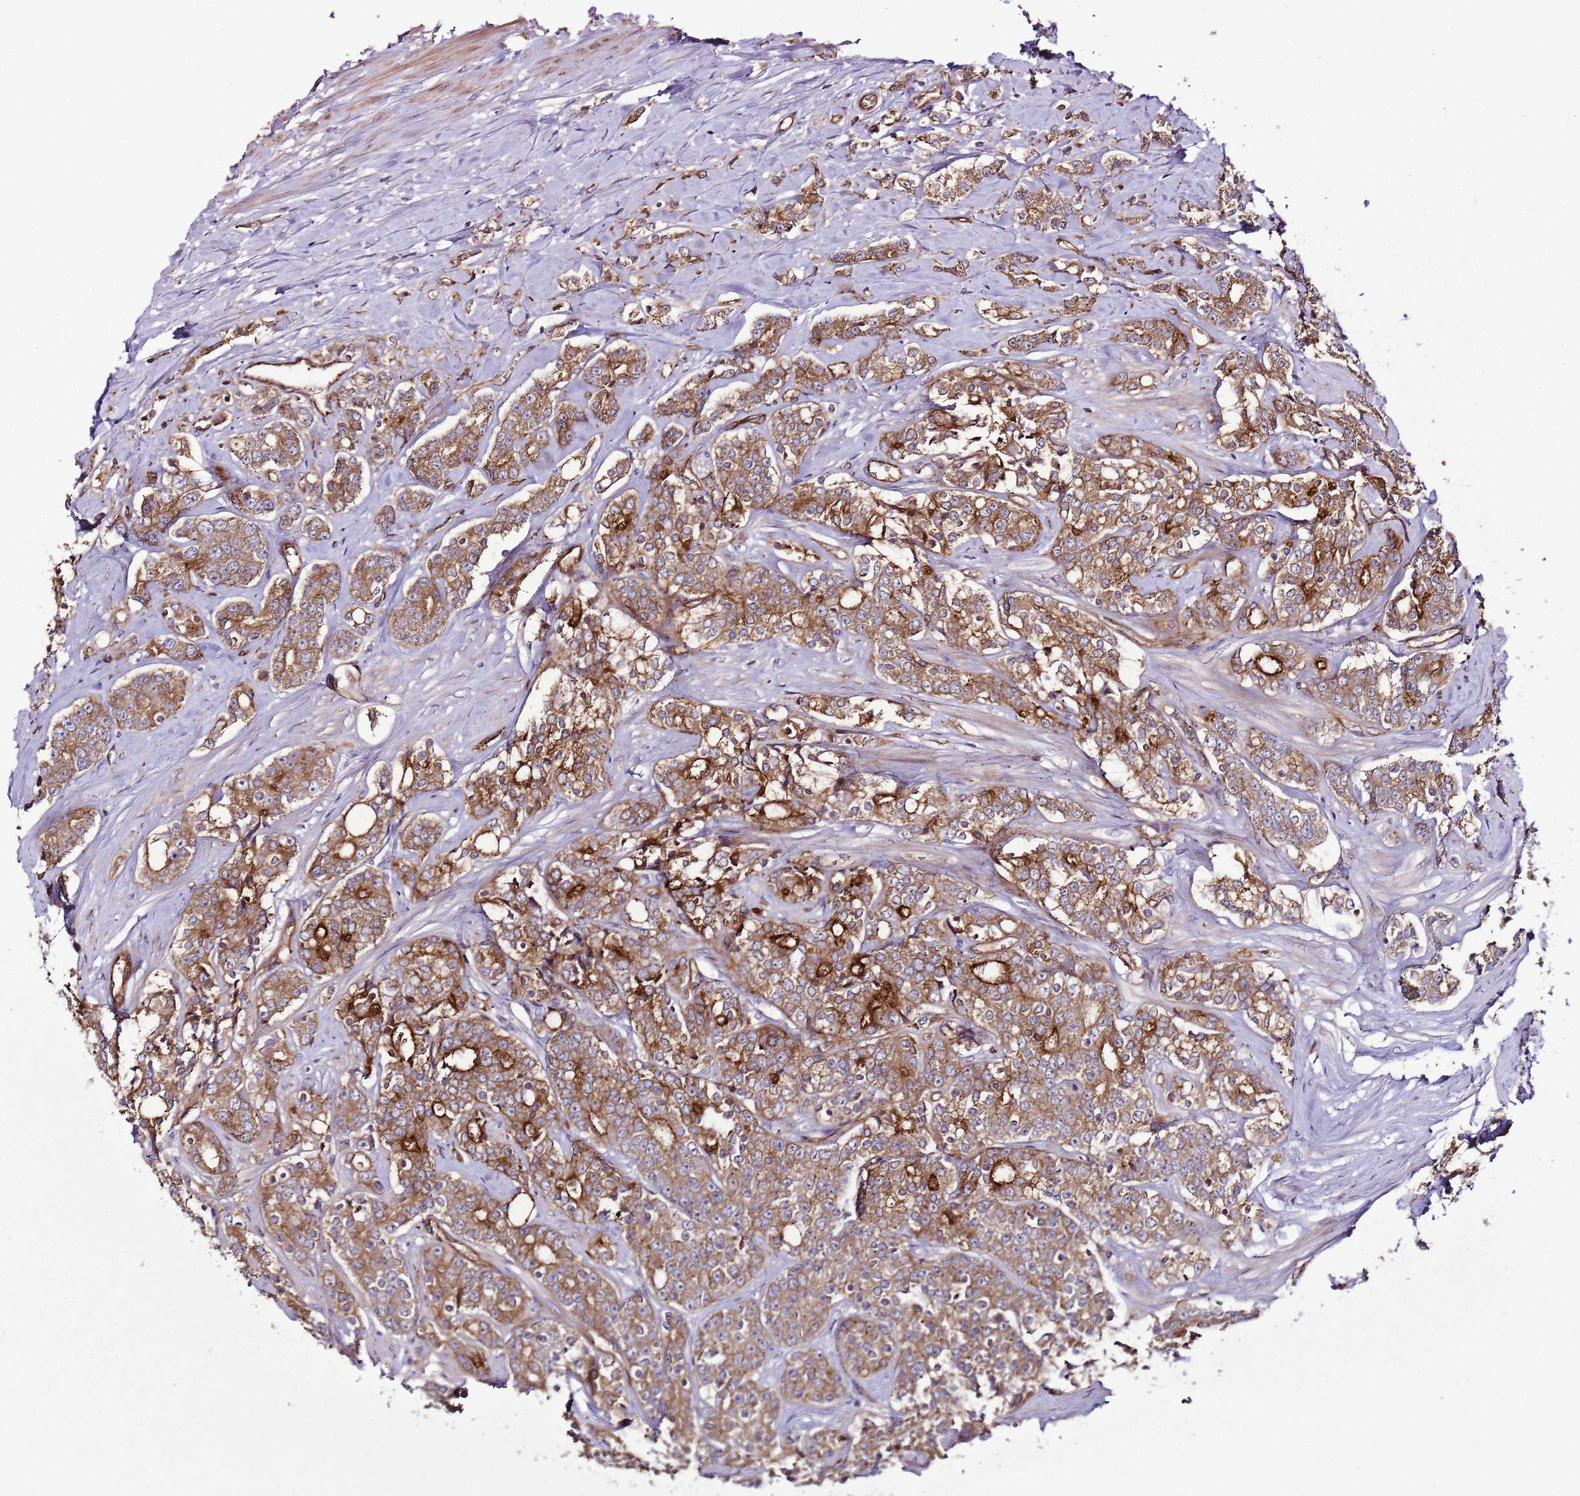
{"staining": {"intensity": "moderate", "quantity": ">75%", "location": "cytoplasmic/membranous"}, "tissue": "prostate cancer", "cell_type": "Tumor cells", "image_type": "cancer", "snomed": [{"axis": "morphology", "description": "Adenocarcinoma, High grade"}, {"axis": "topography", "description": "Prostate"}], "caption": "A brown stain highlights moderate cytoplasmic/membranous staining of a protein in human prostate high-grade adenocarcinoma tumor cells. Ihc stains the protein of interest in brown and the nuclei are stained blue.", "gene": "ZNF827", "patient": {"sex": "male", "age": 62}}